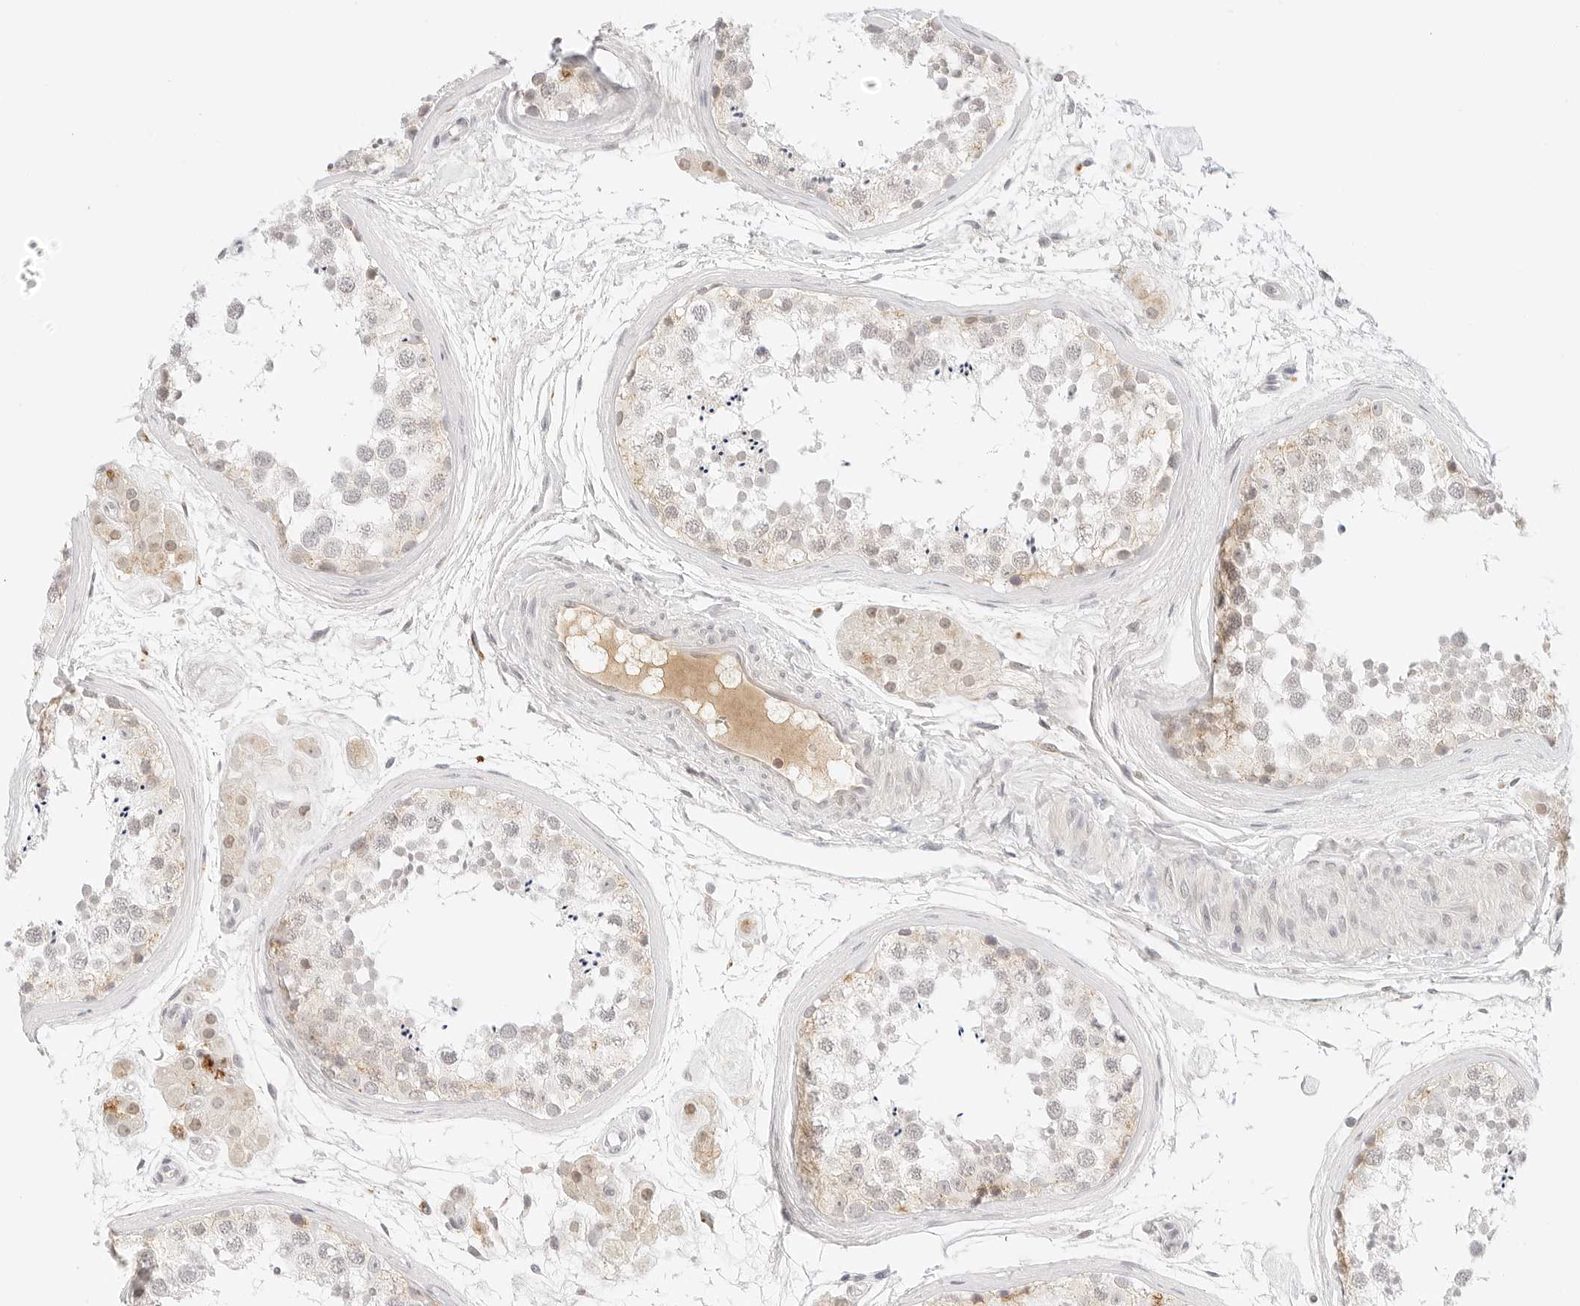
{"staining": {"intensity": "weak", "quantity": "25%-75%", "location": "cytoplasmic/membranous"}, "tissue": "testis", "cell_type": "Cells in seminiferous ducts", "image_type": "normal", "snomed": [{"axis": "morphology", "description": "Normal tissue, NOS"}, {"axis": "topography", "description": "Testis"}], "caption": "Normal testis displays weak cytoplasmic/membranous positivity in approximately 25%-75% of cells in seminiferous ducts.", "gene": "XKR4", "patient": {"sex": "male", "age": 56}}